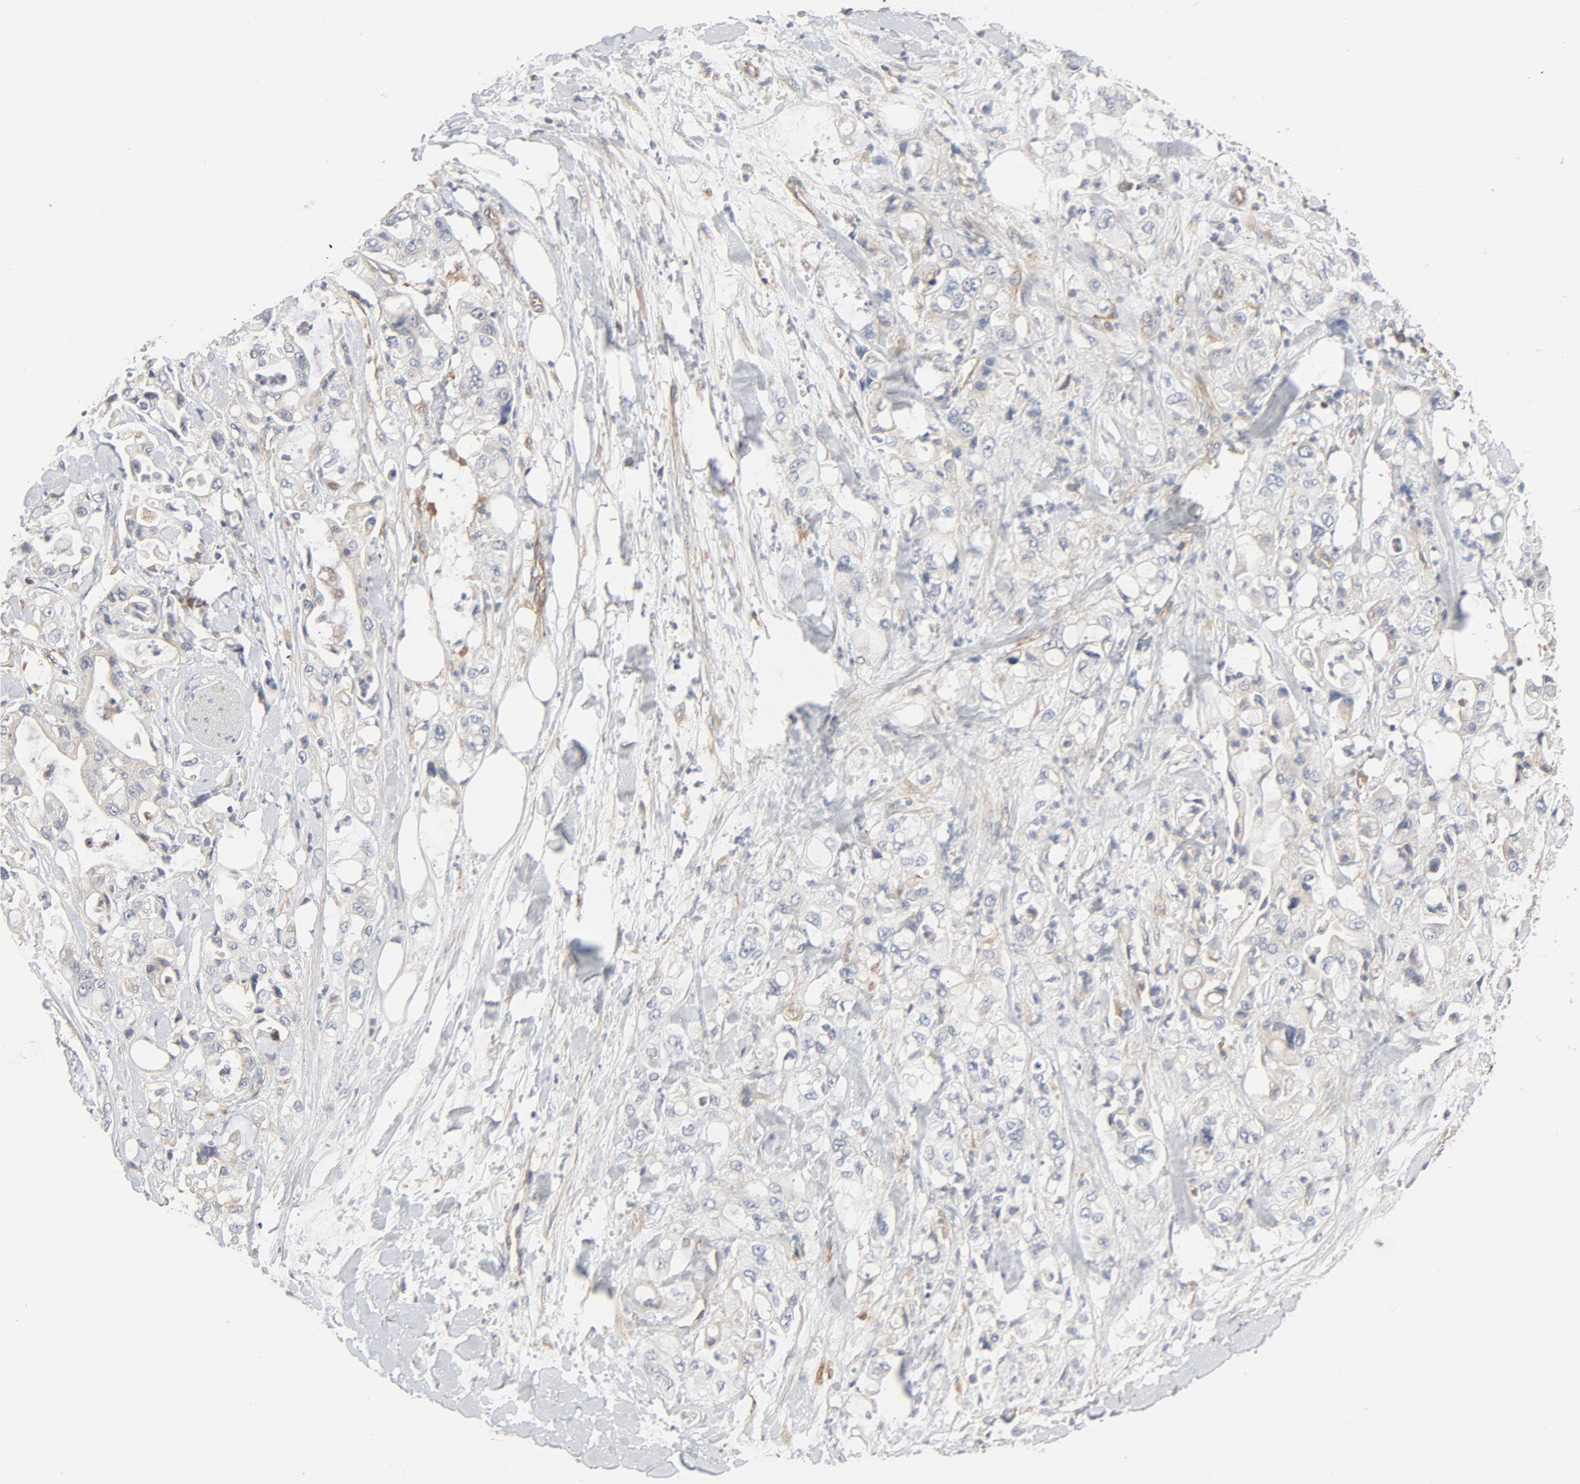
{"staining": {"intensity": "weak", "quantity": "<25%", "location": "cytoplasmic/membranous"}, "tissue": "pancreatic cancer", "cell_type": "Tumor cells", "image_type": "cancer", "snomed": [{"axis": "morphology", "description": "Adenocarcinoma, NOS"}, {"axis": "topography", "description": "Pancreas"}], "caption": "Tumor cells are negative for brown protein staining in adenocarcinoma (pancreatic).", "gene": "TRIOBP", "patient": {"sex": "male", "age": 70}}